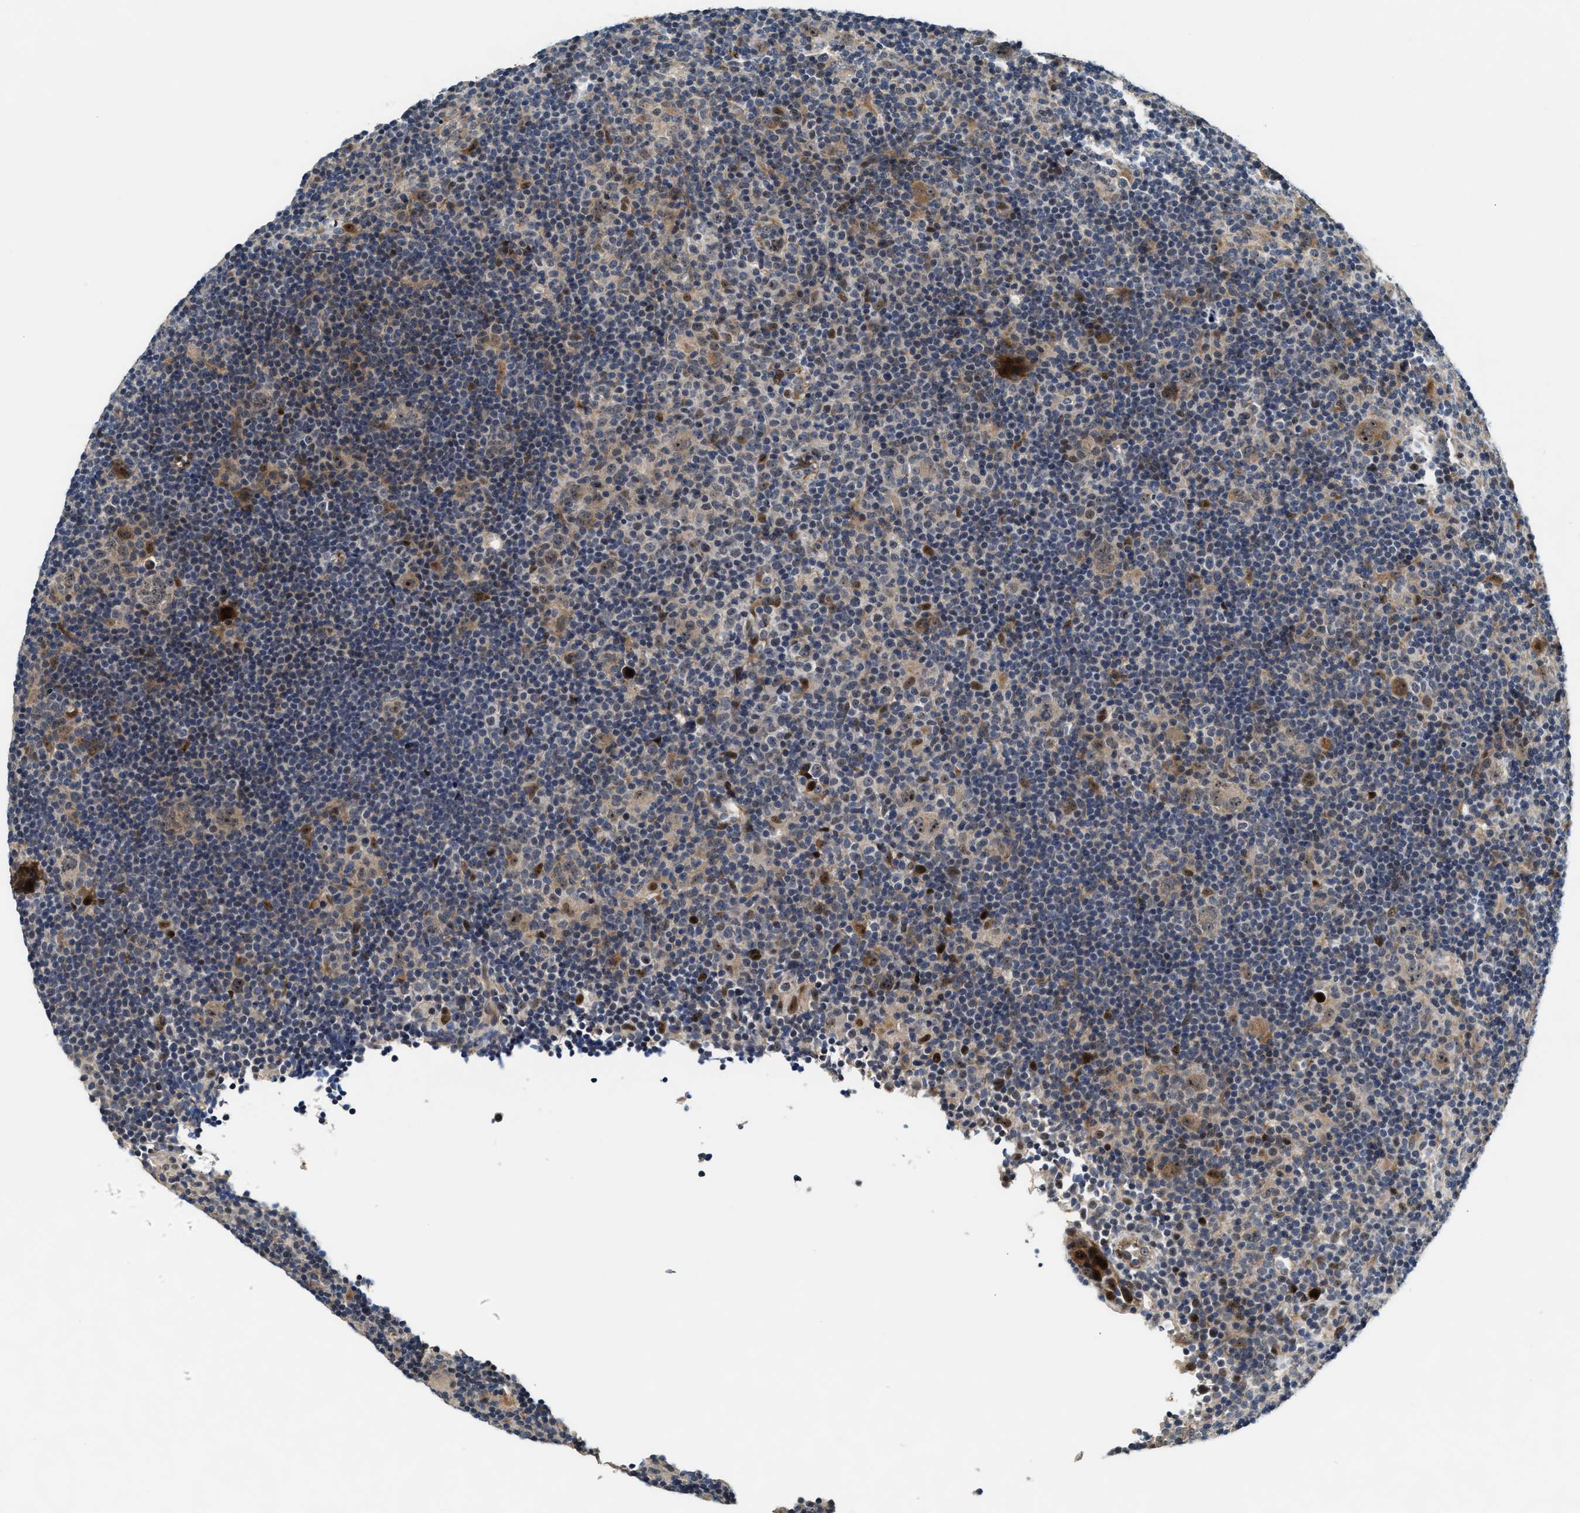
{"staining": {"intensity": "moderate", "quantity": ">75%", "location": "nuclear"}, "tissue": "lymphoma", "cell_type": "Tumor cells", "image_type": "cancer", "snomed": [{"axis": "morphology", "description": "Hodgkin's disease, NOS"}, {"axis": "topography", "description": "Lymph node"}], "caption": "The immunohistochemical stain shows moderate nuclear staining in tumor cells of lymphoma tissue.", "gene": "ALDH3A2", "patient": {"sex": "female", "age": 57}}